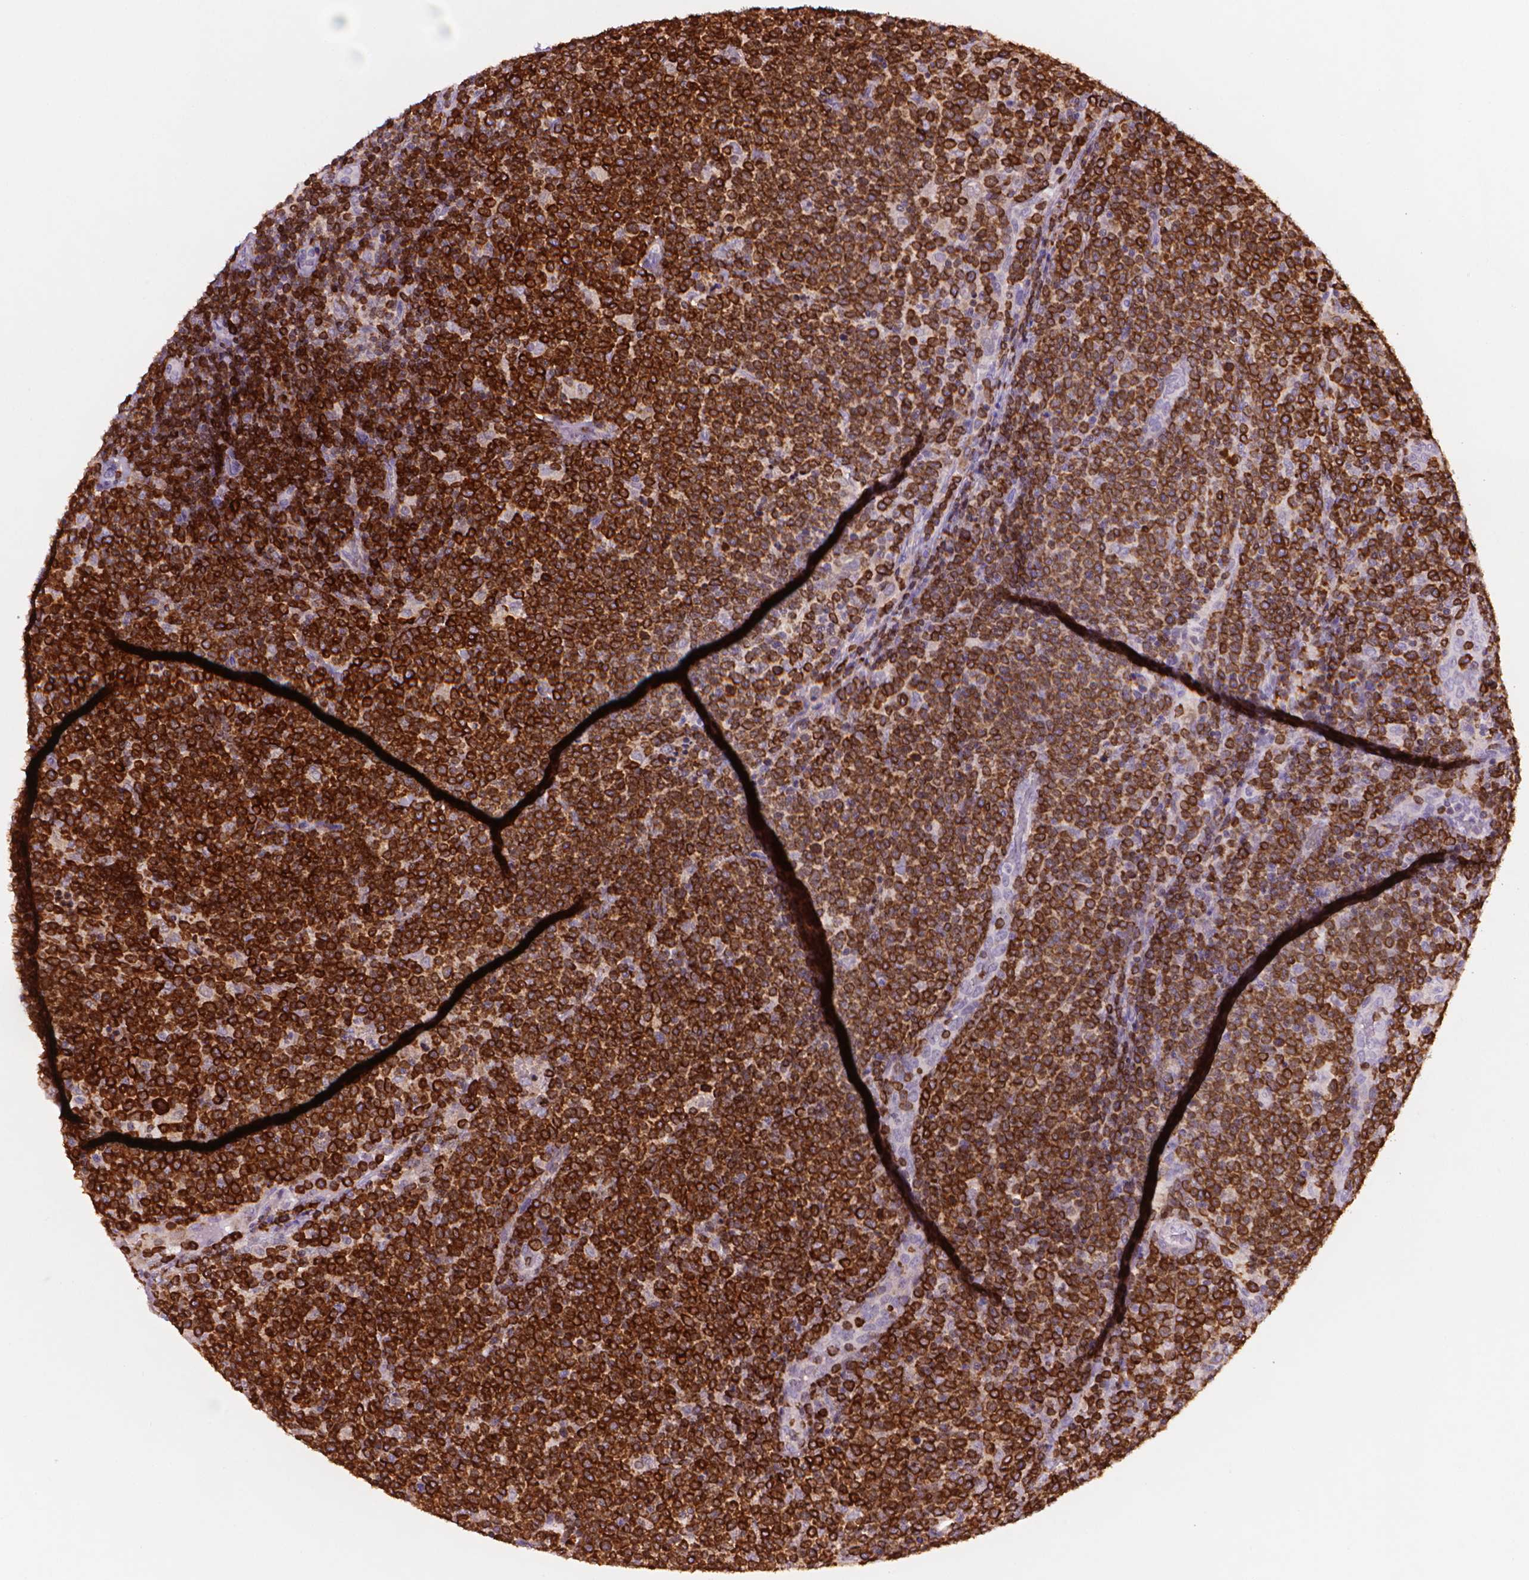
{"staining": {"intensity": "strong", "quantity": ">75%", "location": "cytoplasmic/membranous"}, "tissue": "lymphoma", "cell_type": "Tumor cells", "image_type": "cancer", "snomed": [{"axis": "morphology", "description": "Malignant lymphoma, non-Hodgkin's type, High grade"}, {"axis": "topography", "description": "Lymph node"}], "caption": "Lymphoma stained for a protein (brown) shows strong cytoplasmic/membranous positive staining in about >75% of tumor cells.", "gene": "BCL2", "patient": {"sex": "male", "age": 61}}